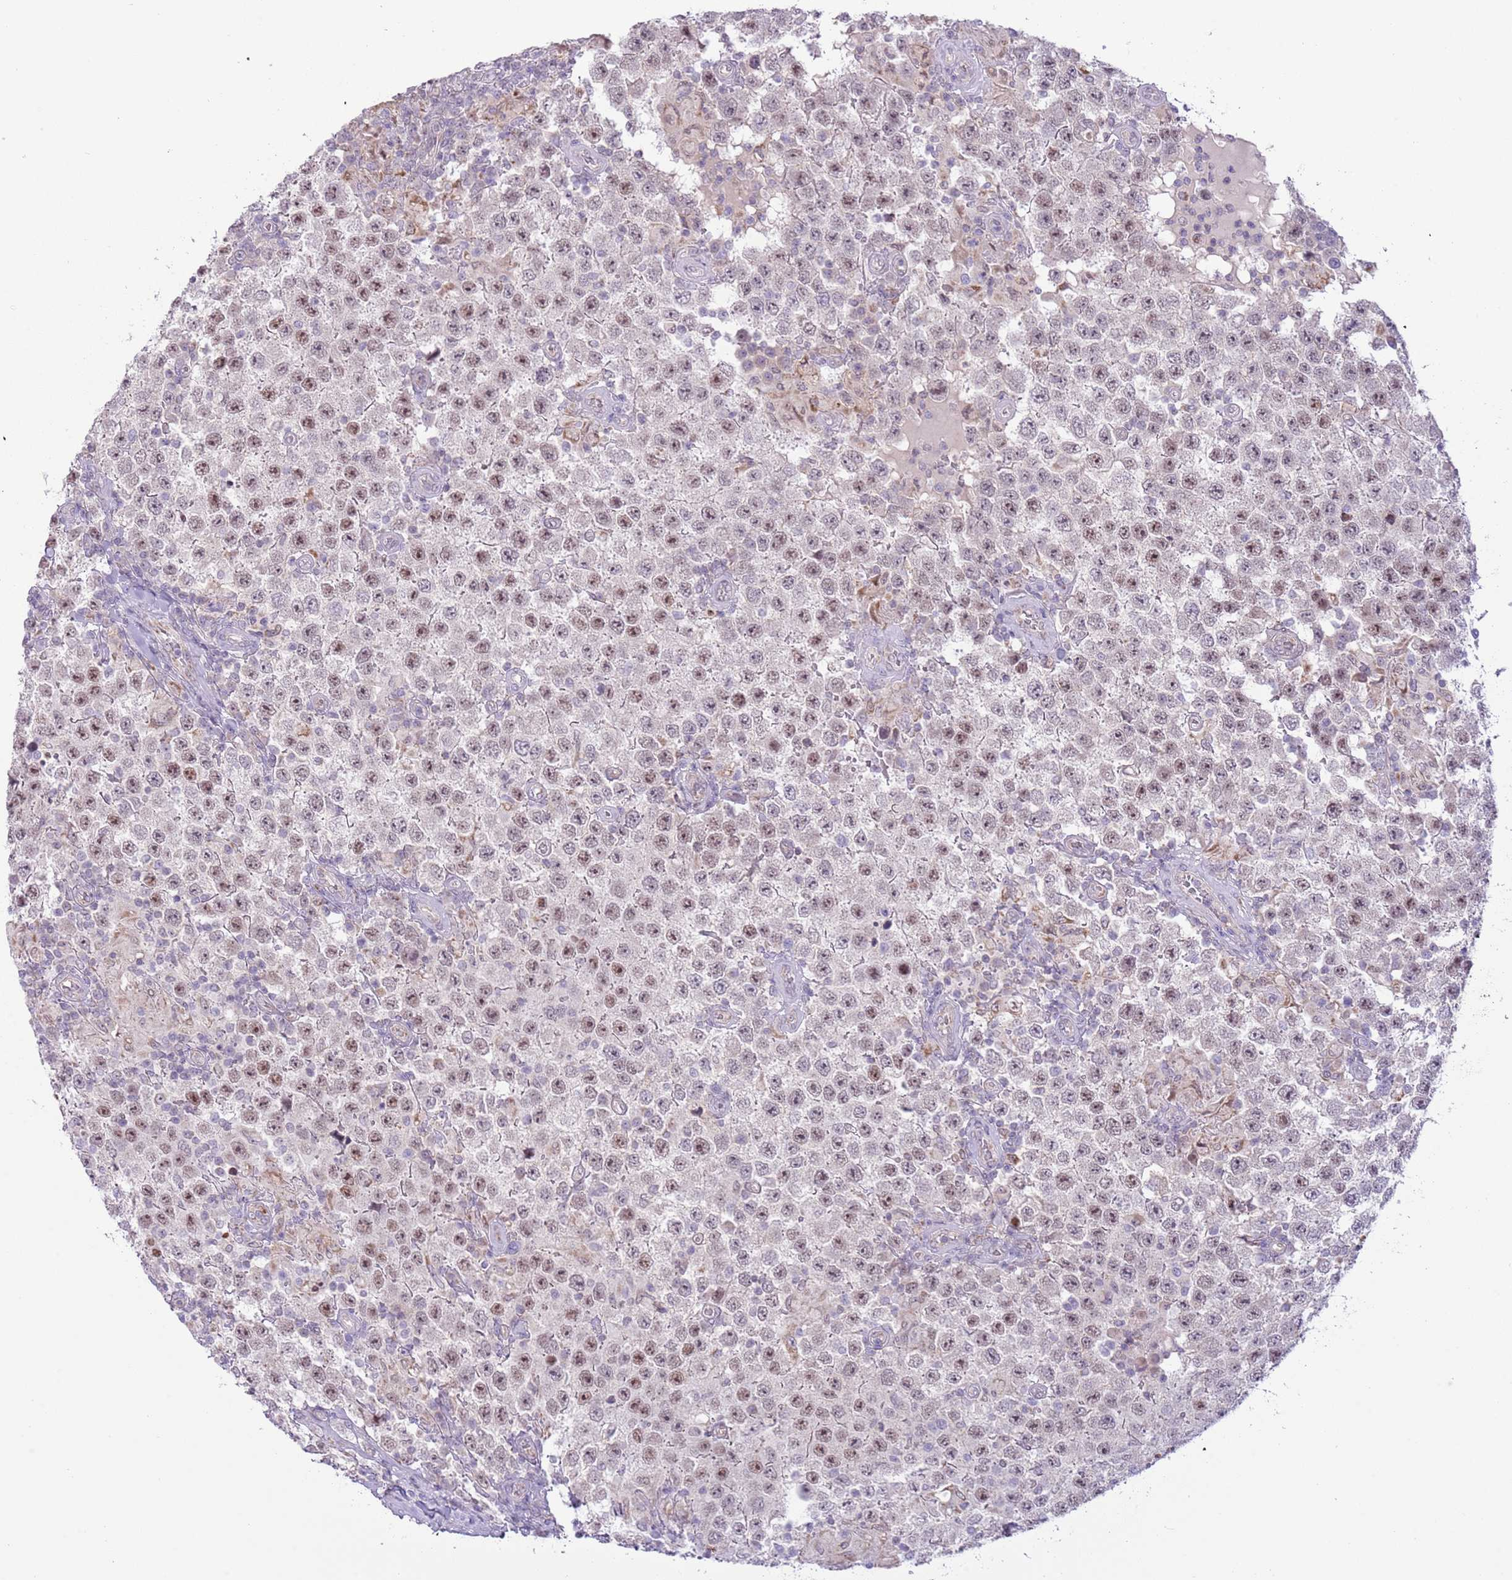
{"staining": {"intensity": "moderate", "quantity": "25%-75%", "location": "nuclear"}, "tissue": "testis cancer", "cell_type": "Tumor cells", "image_type": "cancer", "snomed": [{"axis": "morphology", "description": "Normal tissue, NOS"}, {"axis": "morphology", "description": "Urothelial carcinoma, High grade"}, {"axis": "morphology", "description": "Seminoma, NOS"}, {"axis": "morphology", "description": "Carcinoma, Embryonal, NOS"}, {"axis": "topography", "description": "Urinary bladder"}, {"axis": "topography", "description": "Testis"}], "caption": "Immunohistochemical staining of human urothelial carcinoma (high-grade) (testis) demonstrates moderate nuclear protein staining in about 25%-75% of tumor cells.", "gene": "MLLT11", "patient": {"sex": "male", "age": 41}}